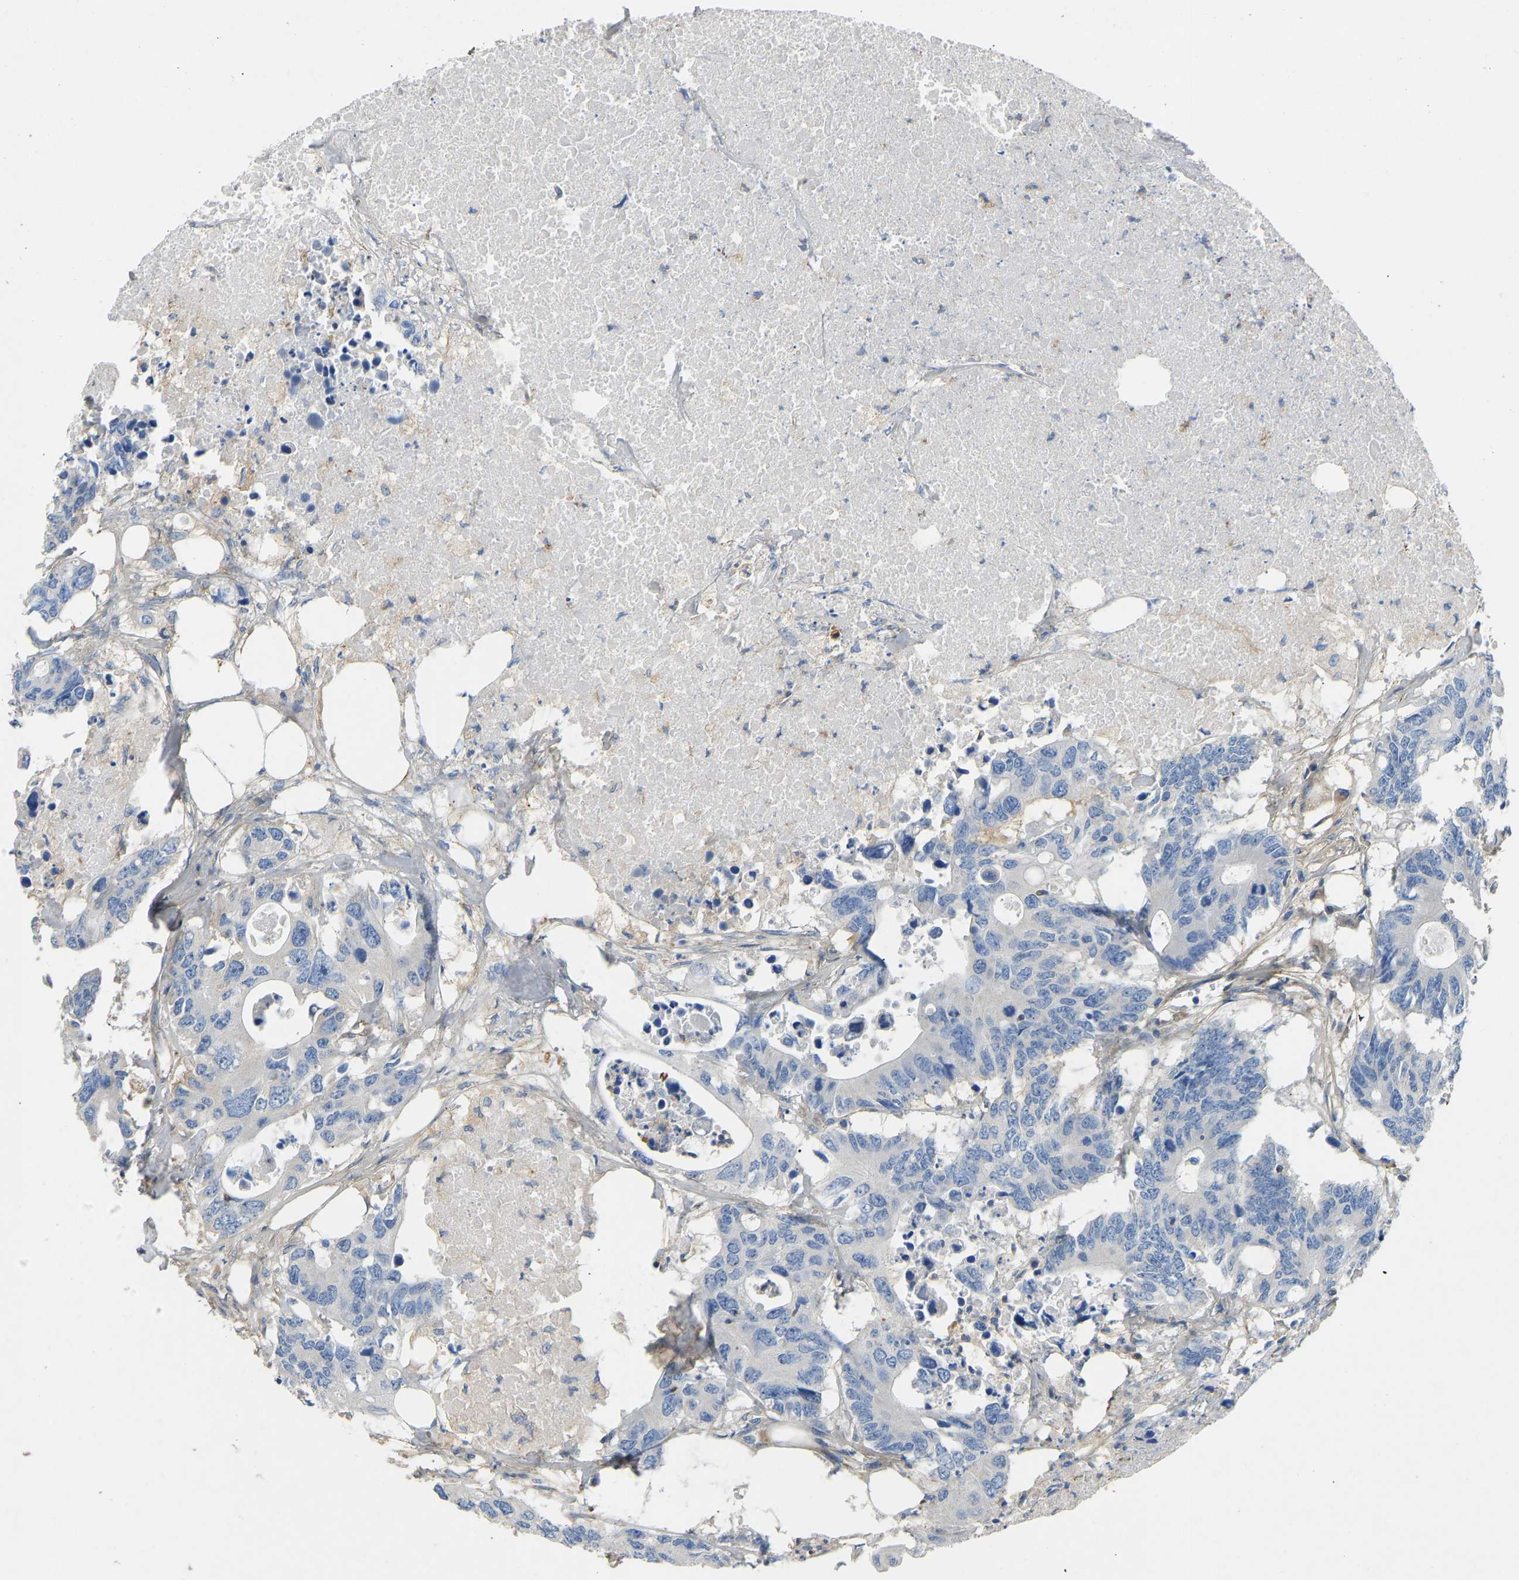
{"staining": {"intensity": "negative", "quantity": "none", "location": "none"}, "tissue": "colorectal cancer", "cell_type": "Tumor cells", "image_type": "cancer", "snomed": [{"axis": "morphology", "description": "Adenocarcinoma, NOS"}, {"axis": "topography", "description": "Colon"}], "caption": "Human colorectal cancer stained for a protein using IHC reveals no positivity in tumor cells.", "gene": "TECTA", "patient": {"sex": "male", "age": 71}}